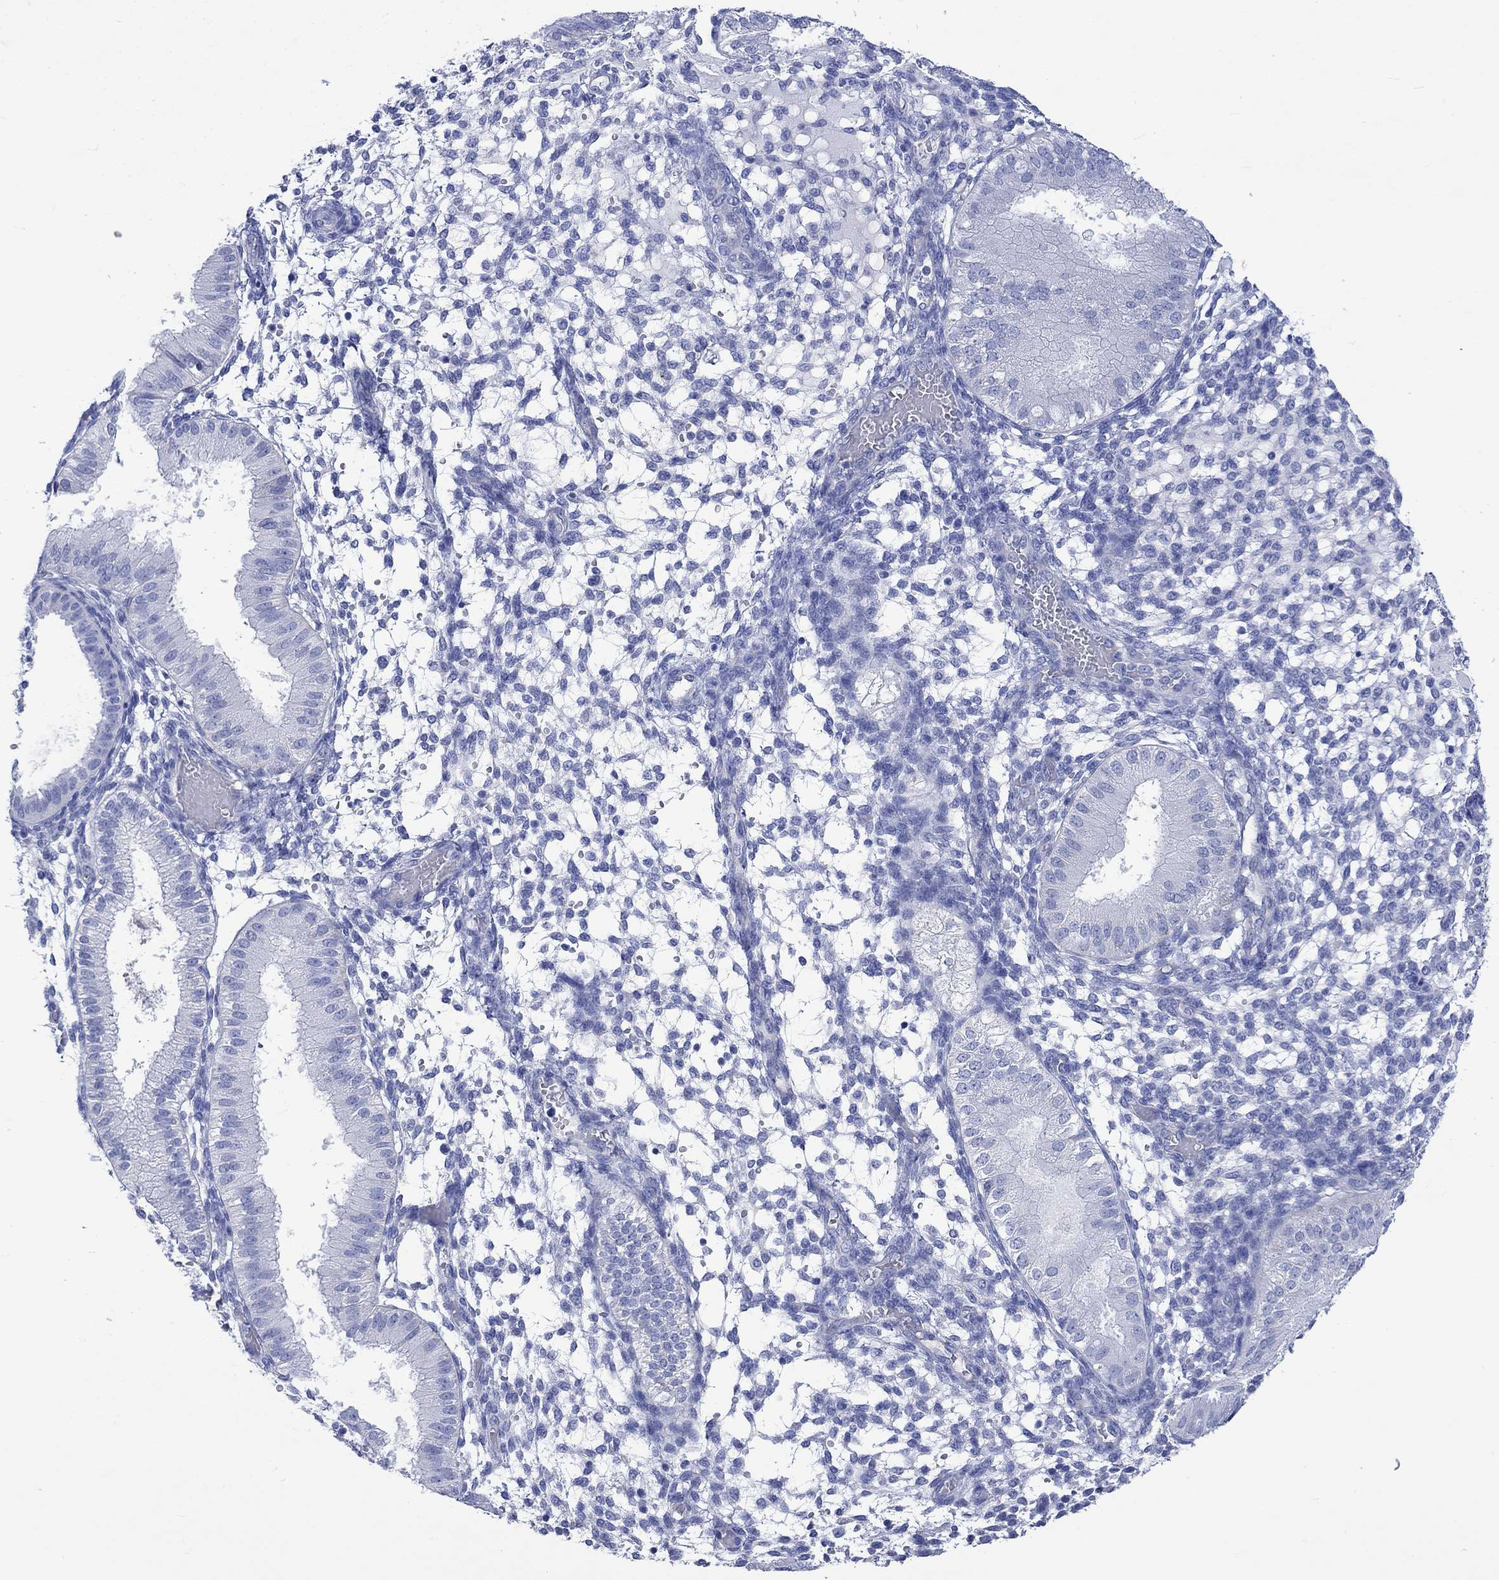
{"staining": {"intensity": "negative", "quantity": "none", "location": "none"}, "tissue": "endometrium", "cell_type": "Cells in endometrial stroma", "image_type": "normal", "snomed": [{"axis": "morphology", "description": "Normal tissue, NOS"}, {"axis": "topography", "description": "Endometrium"}], "caption": "Endometrium stained for a protein using IHC exhibits no staining cells in endometrial stroma.", "gene": "CPLX1", "patient": {"sex": "female", "age": 43}}